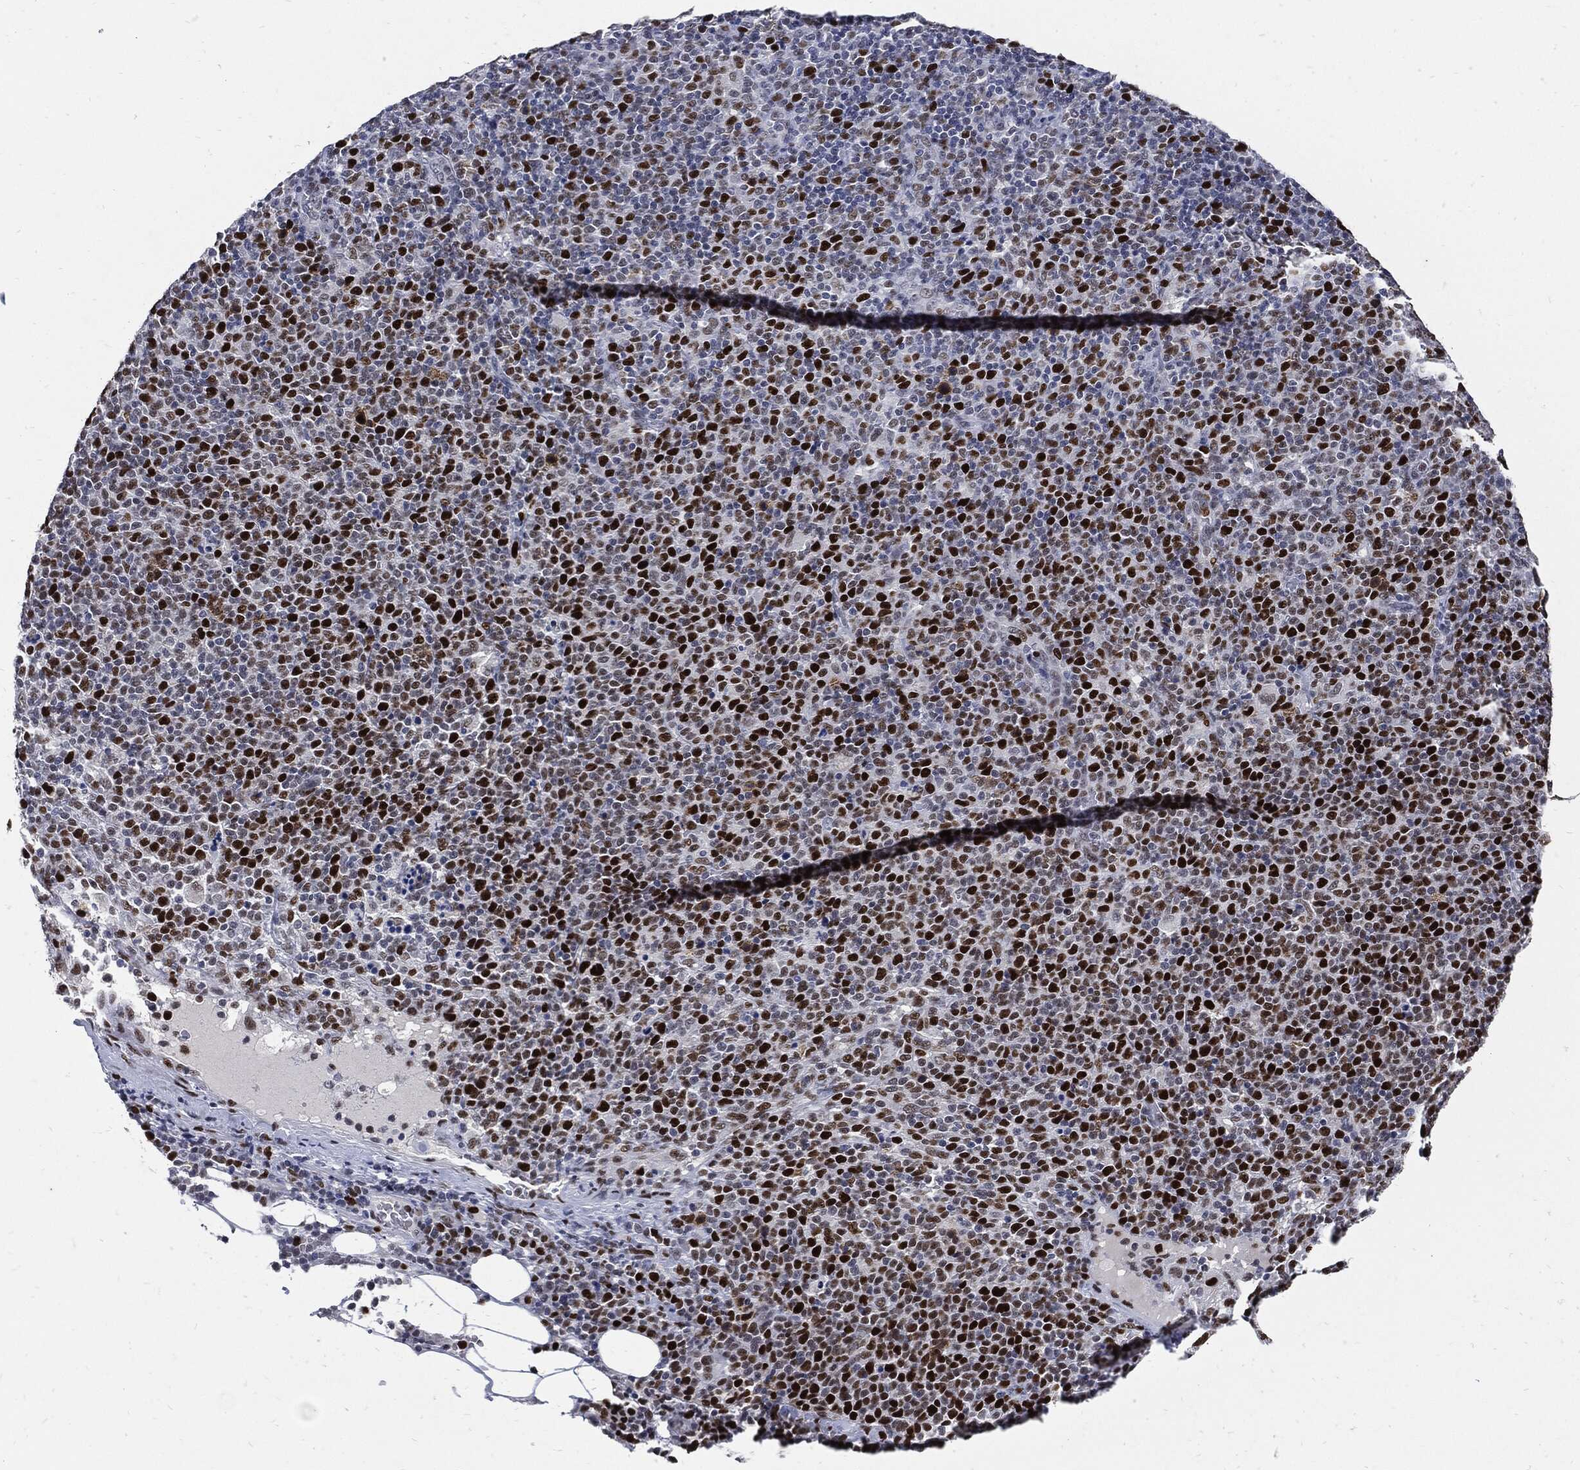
{"staining": {"intensity": "strong", "quantity": "25%-75%", "location": "nuclear"}, "tissue": "lymphoma", "cell_type": "Tumor cells", "image_type": "cancer", "snomed": [{"axis": "morphology", "description": "Malignant lymphoma, non-Hodgkin's type, High grade"}, {"axis": "topography", "description": "Lymph node"}], "caption": "IHC of malignant lymphoma, non-Hodgkin's type (high-grade) reveals high levels of strong nuclear staining in about 25%-75% of tumor cells.", "gene": "NBN", "patient": {"sex": "male", "age": 61}}